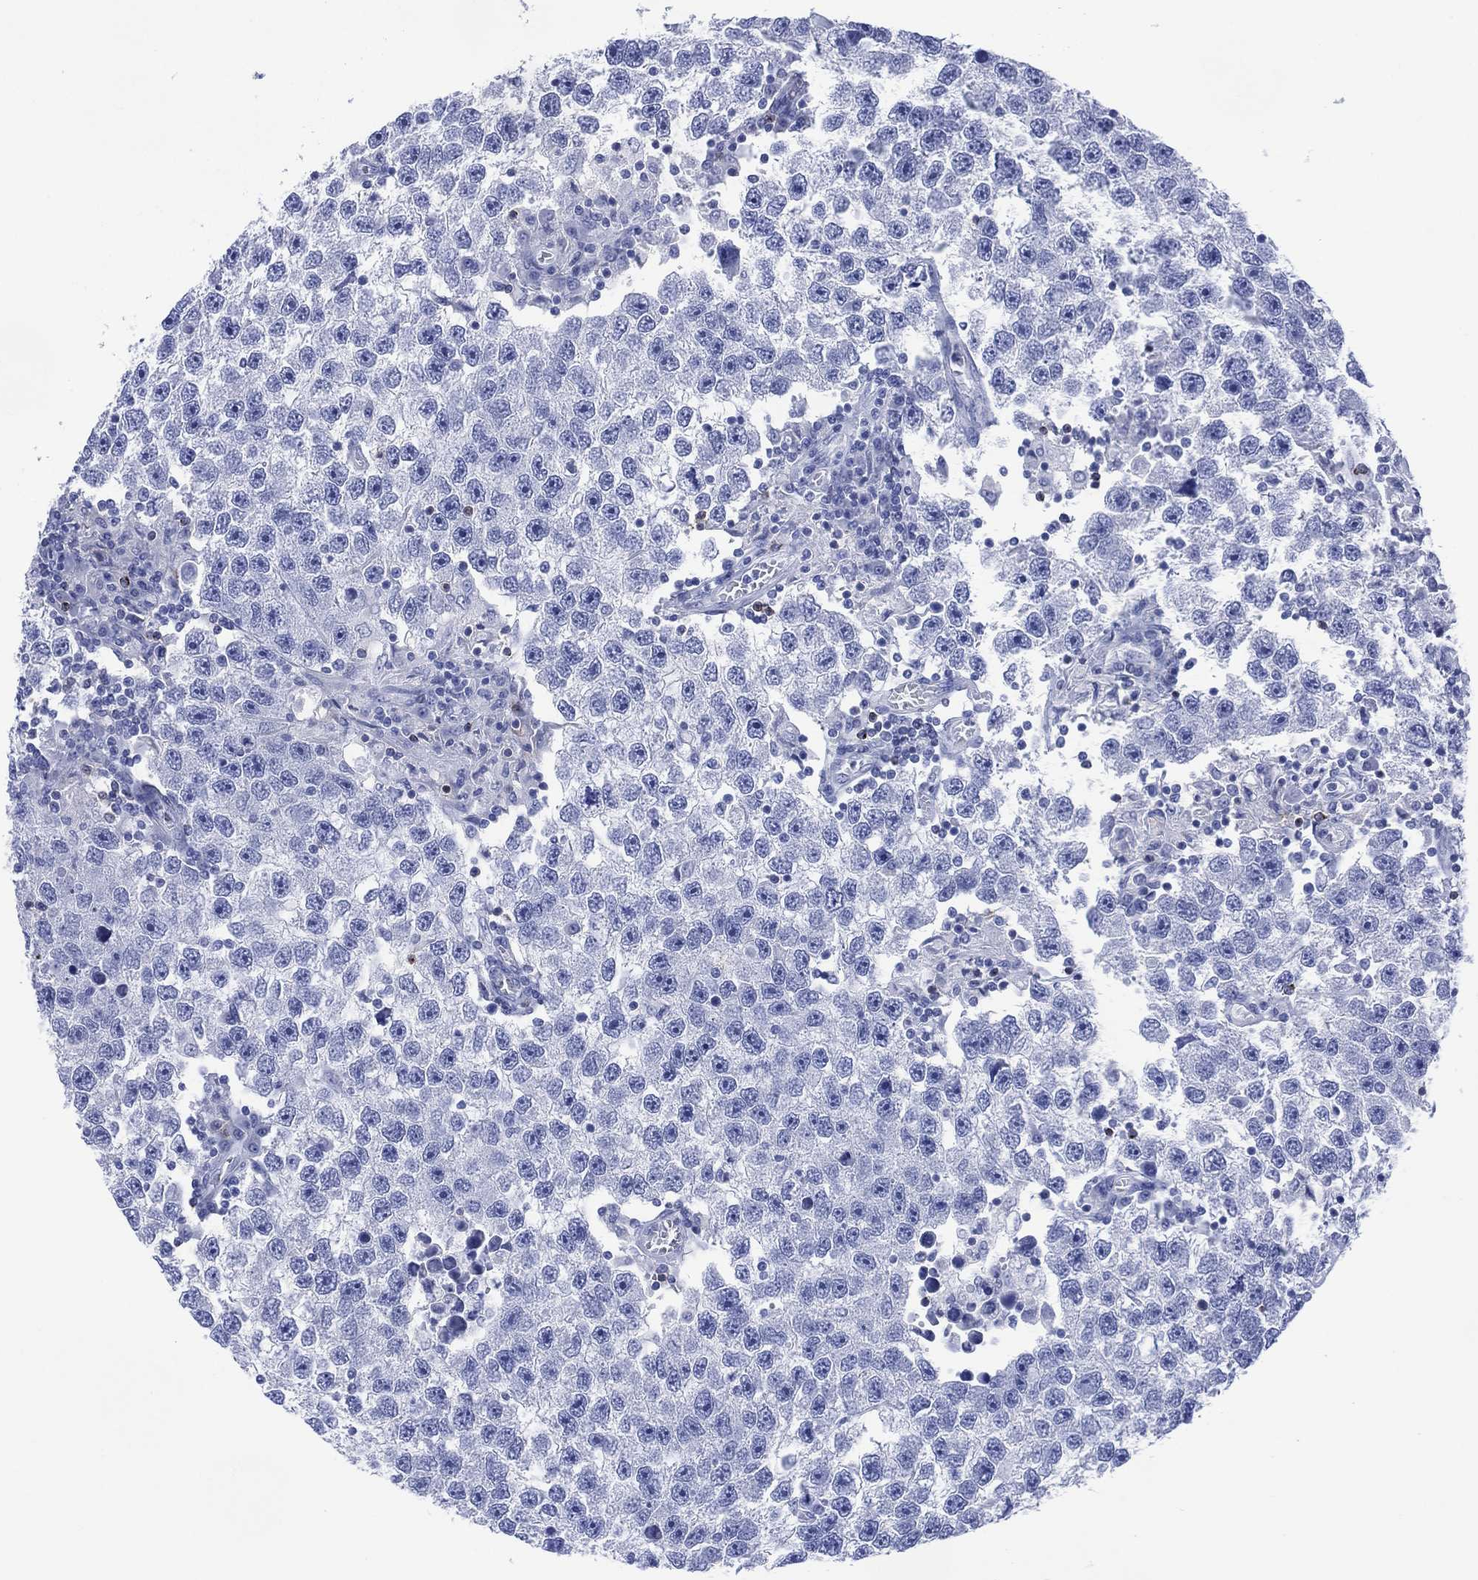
{"staining": {"intensity": "negative", "quantity": "none", "location": "none"}, "tissue": "testis cancer", "cell_type": "Tumor cells", "image_type": "cancer", "snomed": [{"axis": "morphology", "description": "Seminoma, NOS"}, {"axis": "topography", "description": "Testis"}], "caption": "Human seminoma (testis) stained for a protein using immunohistochemistry (IHC) shows no positivity in tumor cells.", "gene": "DPP4", "patient": {"sex": "male", "age": 26}}